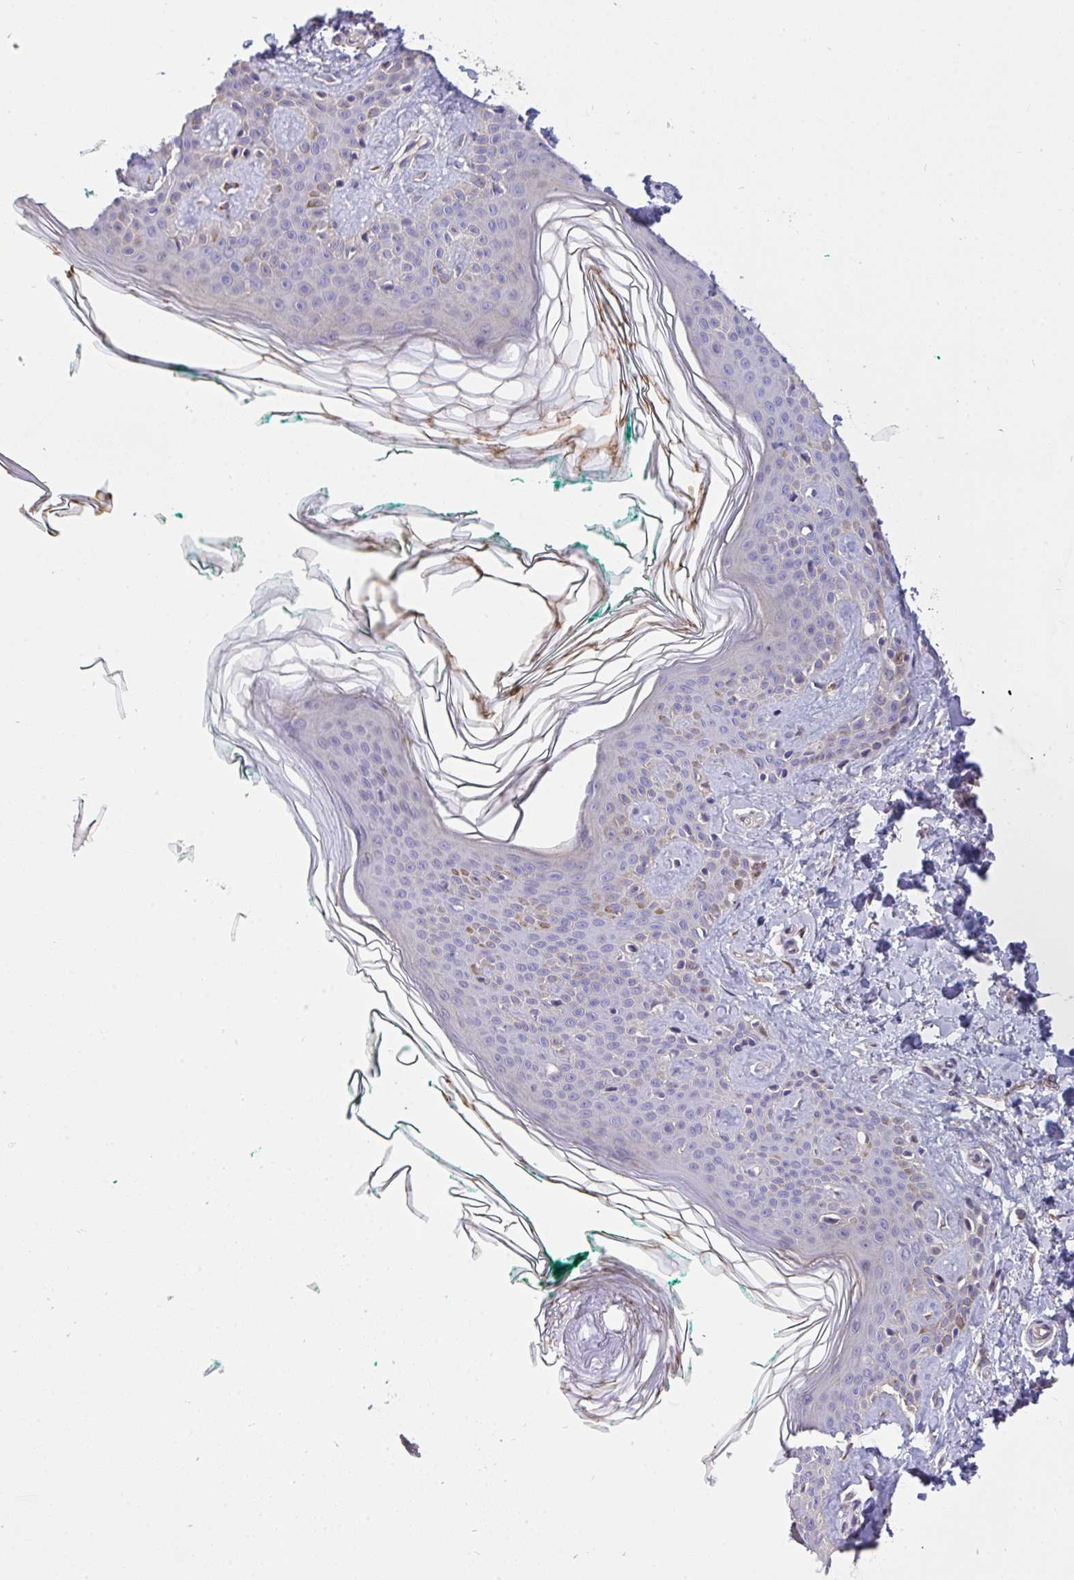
{"staining": {"intensity": "negative", "quantity": "none", "location": "none"}, "tissue": "skin", "cell_type": "Fibroblasts", "image_type": "normal", "snomed": [{"axis": "morphology", "description": "Normal tissue, NOS"}, {"axis": "topography", "description": "Skin"}, {"axis": "topography", "description": "Peripheral nerve tissue"}], "caption": "High magnification brightfield microscopy of normal skin stained with DAB (brown) and counterstained with hematoxylin (blue): fibroblasts show no significant positivity. Nuclei are stained in blue.", "gene": "C19orf54", "patient": {"sex": "female", "age": 45}}